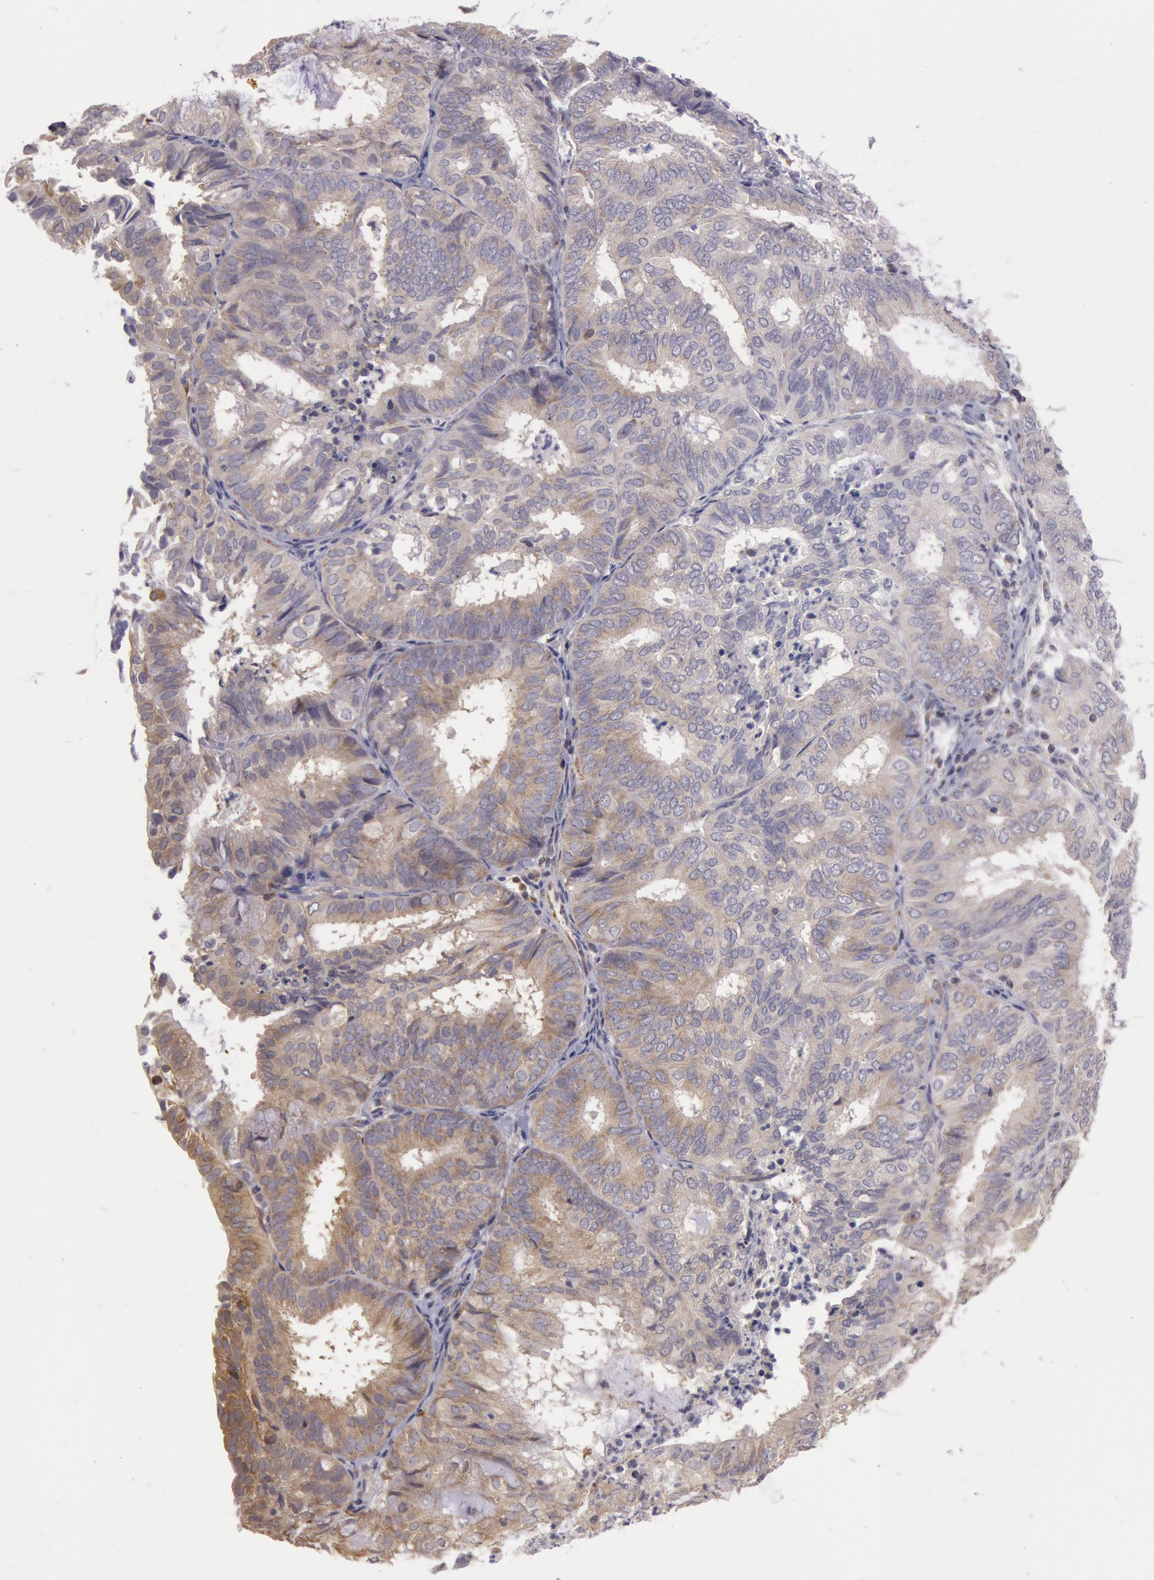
{"staining": {"intensity": "weak", "quantity": "25%-75%", "location": "cytoplasmic/membranous"}, "tissue": "endometrial cancer", "cell_type": "Tumor cells", "image_type": "cancer", "snomed": [{"axis": "morphology", "description": "Adenocarcinoma, NOS"}, {"axis": "topography", "description": "Endometrium"}], "caption": "Protein staining reveals weak cytoplasmic/membranous staining in approximately 25%-75% of tumor cells in endometrial cancer.", "gene": "NMT2", "patient": {"sex": "female", "age": 59}}